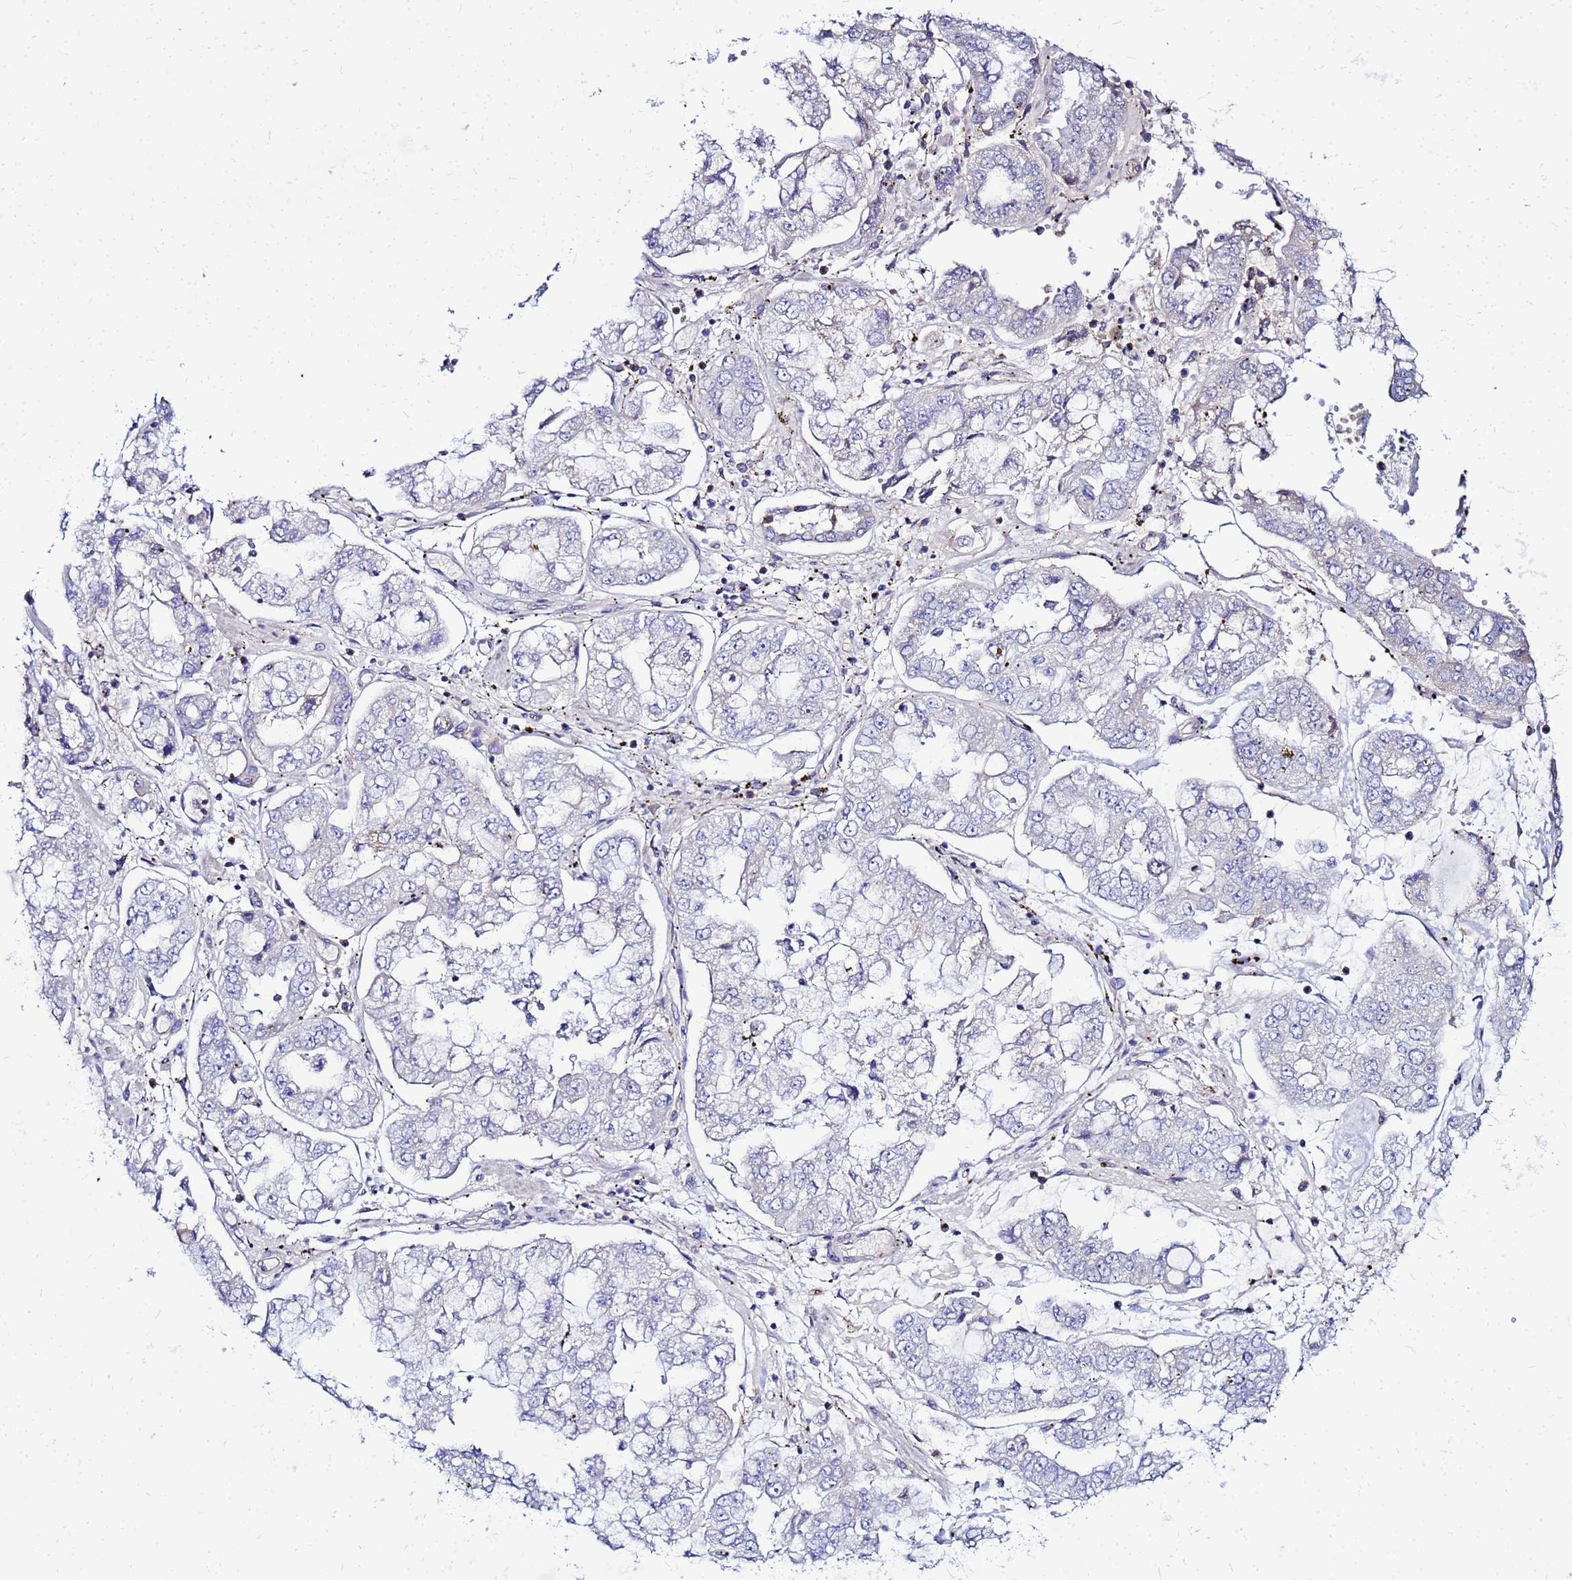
{"staining": {"intensity": "negative", "quantity": "none", "location": "none"}, "tissue": "stomach cancer", "cell_type": "Tumor cells", "image_type": "cancer", "snomed": [{"axis": "morphology", "description": "Adenocarcinoma, NOS"}, {"axis": "topography", "description": "Stomach"}], "caption": "High power microscopy image of an IHC photomicrograph of stomach cancer (adenocarcinoma), revealing no significant staining in tumor cells.", "gene": "HERC5", "patient": {"sex": "male", "age": 76}}